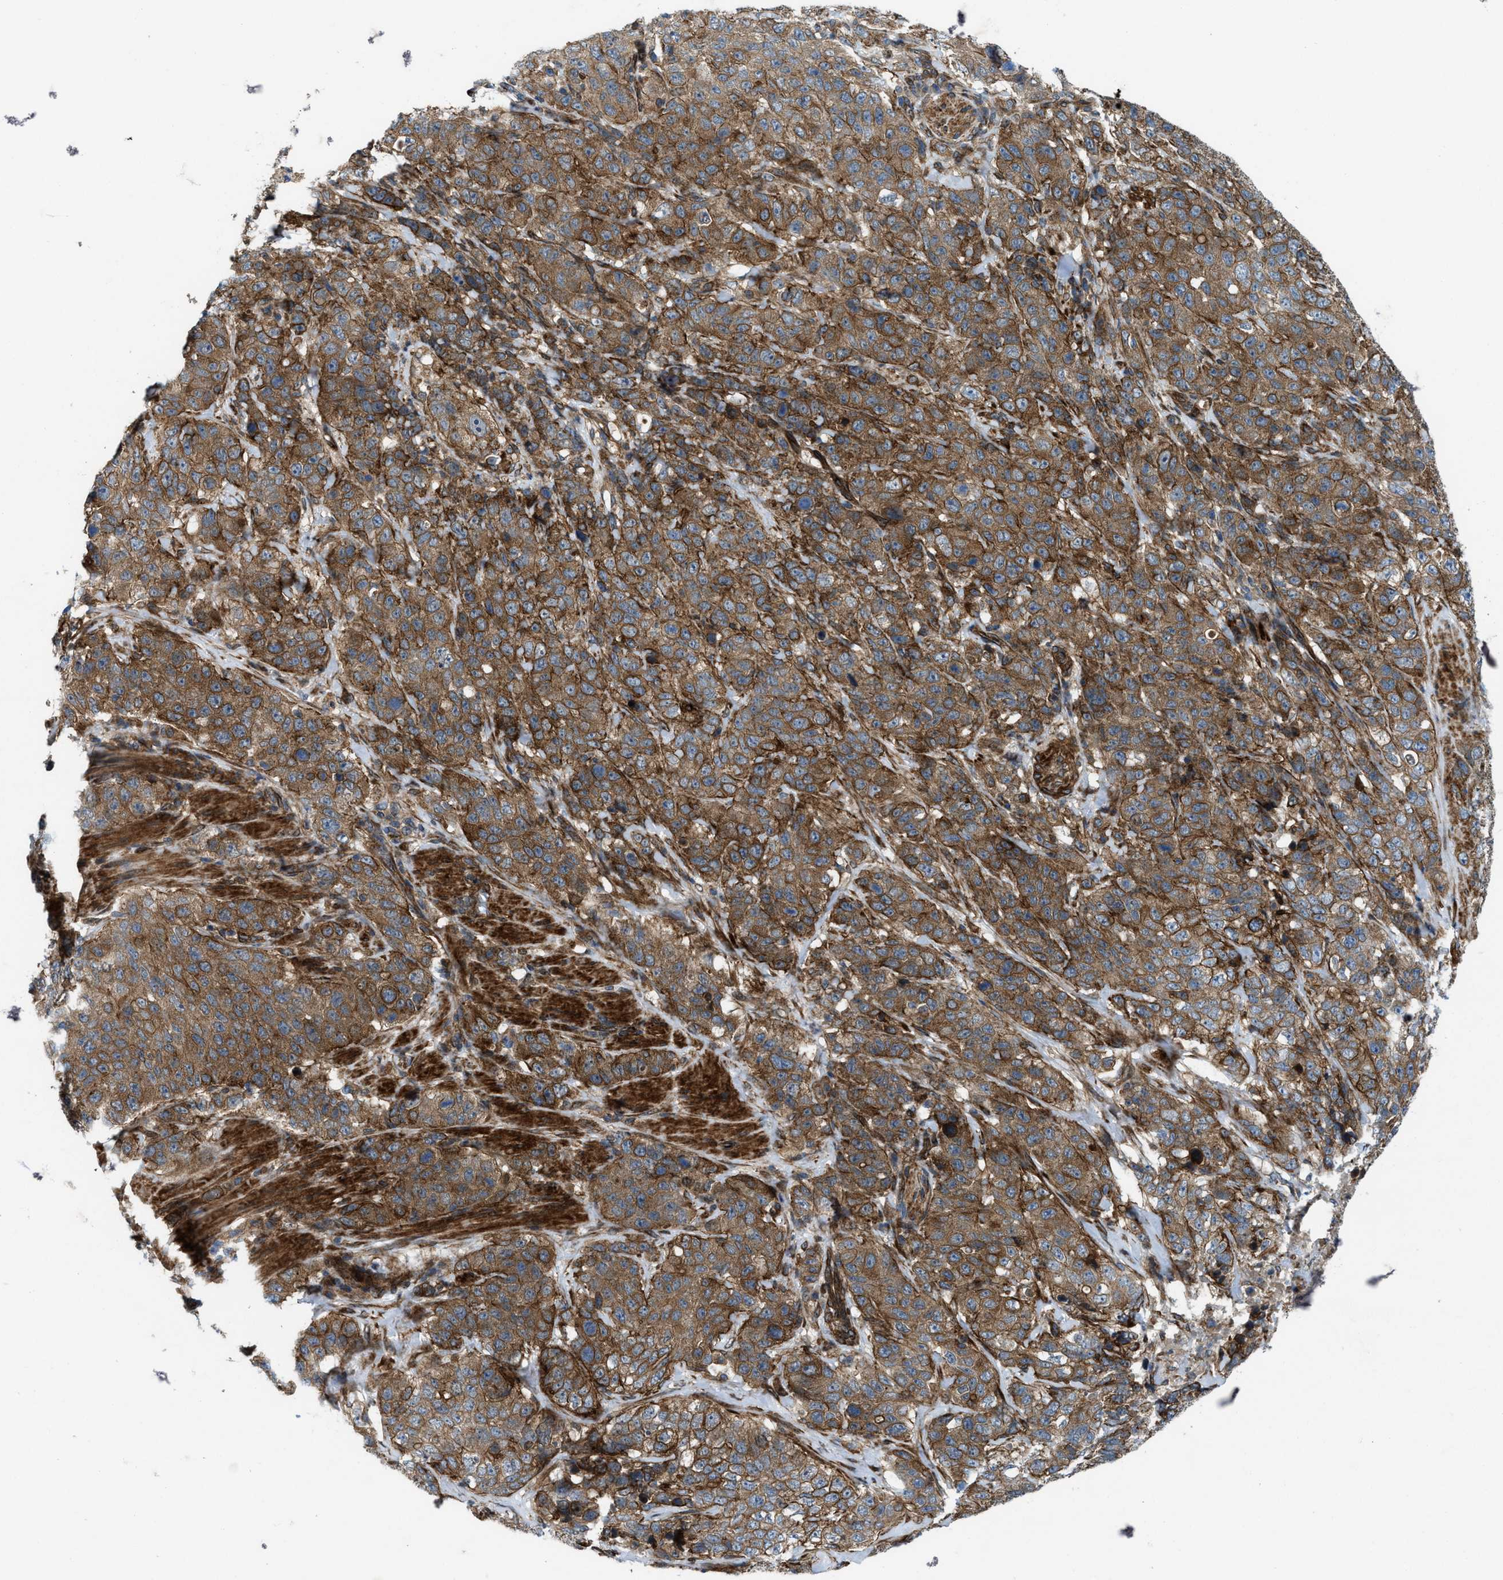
{"staining": {"intensity": "moderate", "quantity": ">75%", "location": "cytoplasmic/membranous"}, "tissue": "stomach cancer", "cell_type": "Tumor cells", "image_type": "cancer", "snomed": [{"axis": "morphology", "description": "Adenocarcinoma, NOS"}, {"axis": "topography", "description": "Stomach"}], "caption": "The image reveals immunohistochemical staining of stomach cancer (adenocarcinoma). There is moderate cytoplasmic/membranous staining is present in approximately >75% of tumor cells.", "gene": "URGCP", "patient": {"sex": "male", "age": 48}}